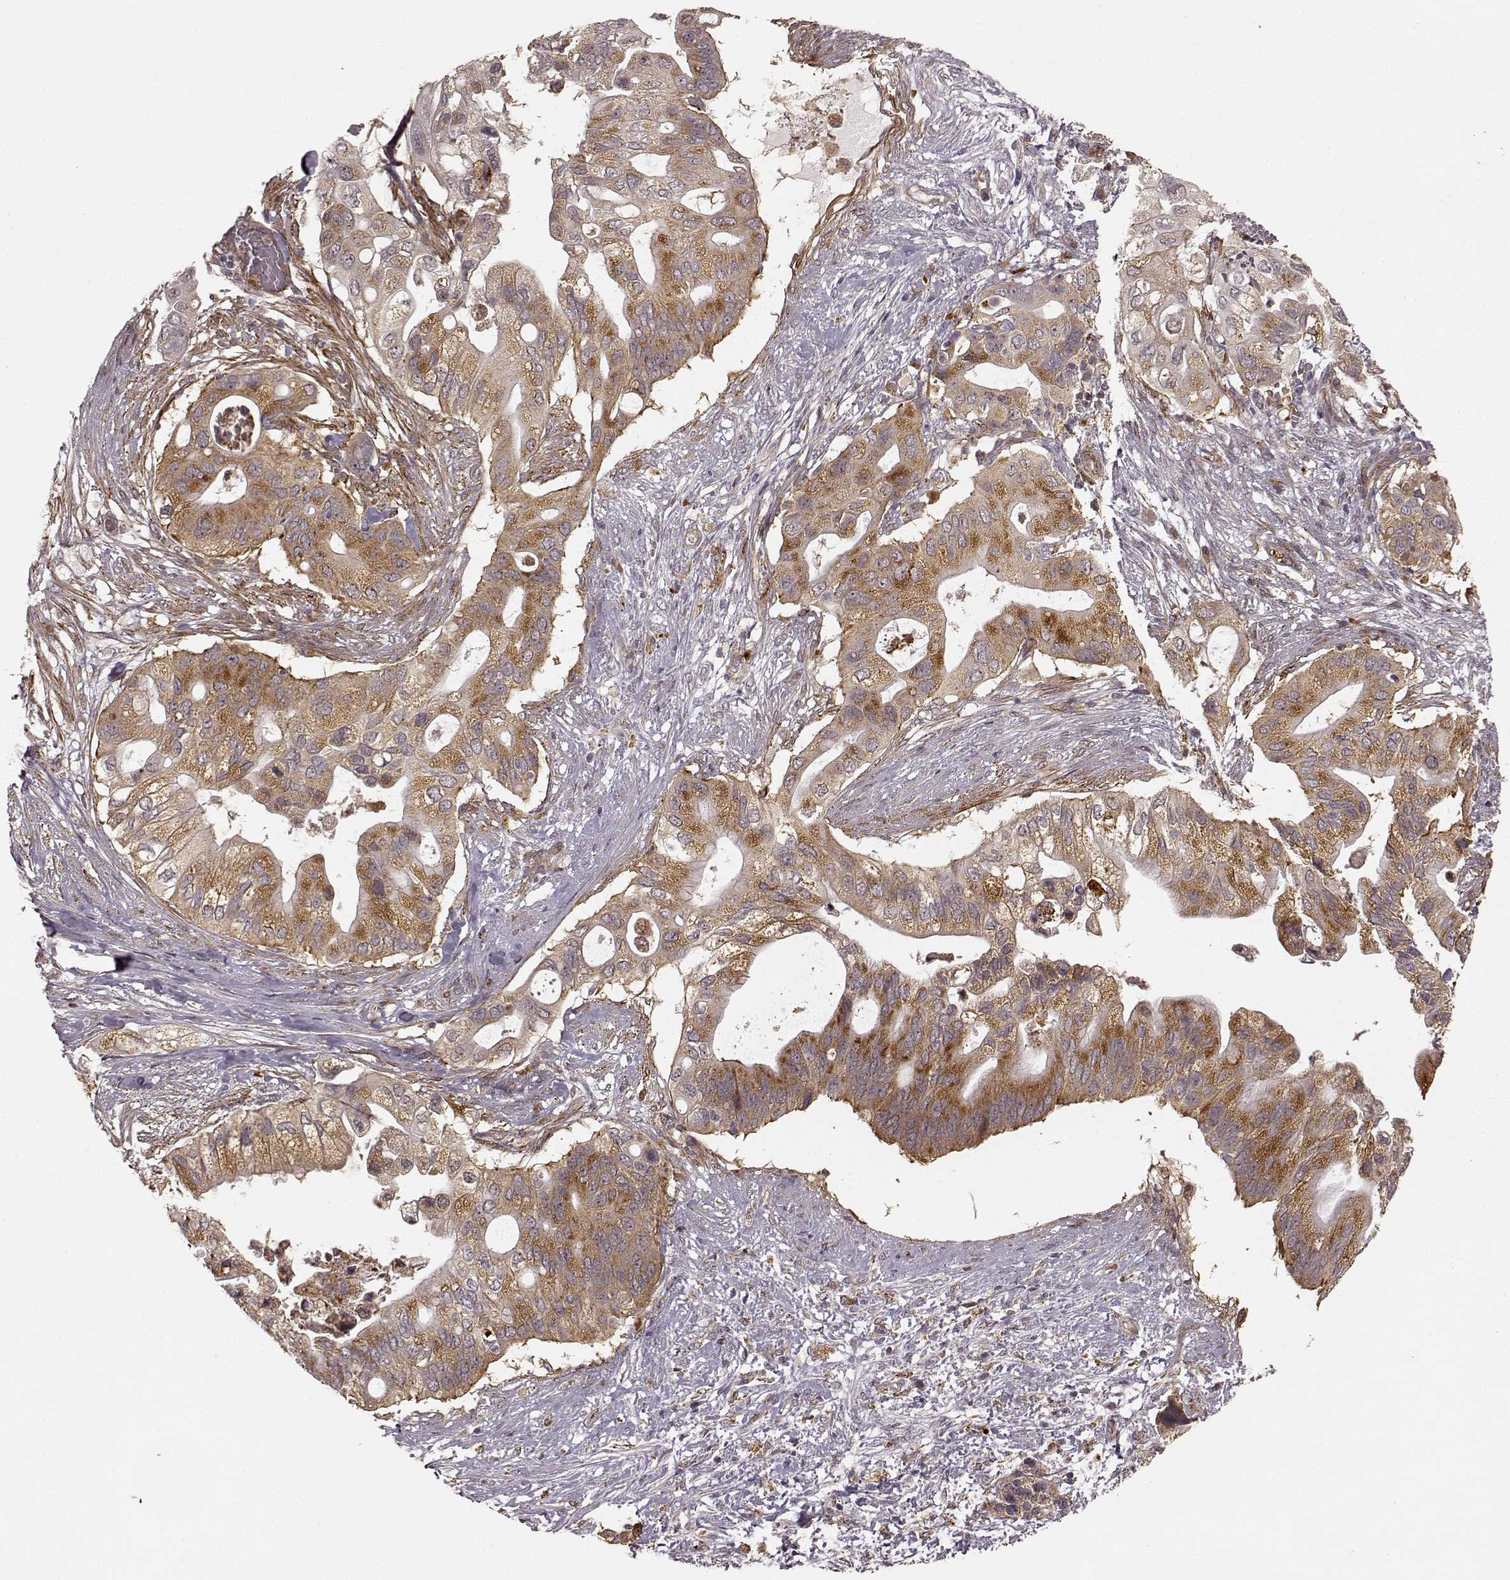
{"staining": {"intensity": "moderate", "quantity": ">75%", "location": "cytoplasmic/membranous"}, "tissue": "pancreatic cancer", "cell_type": "Tumor cells", "image_type": "cancer", "snomed": [{"axis": "morphology", "description": "Adenocarcinoma, NOS"}, {"axis": "topography", "description": "Pancreas"}], "caption": "Immunohistochemical staining of human adenocarcinoma (pancreatic) shows medium levels of moderate cytoplasmic/membranous positivity in about >75% of tumor cells. (DAB (3,3'-diaminobenzidine) = brown stain, brightfield microscopy at high magnification).", "gene": "SLC12A9", "patient": {"sex": "female", "age": 72}}